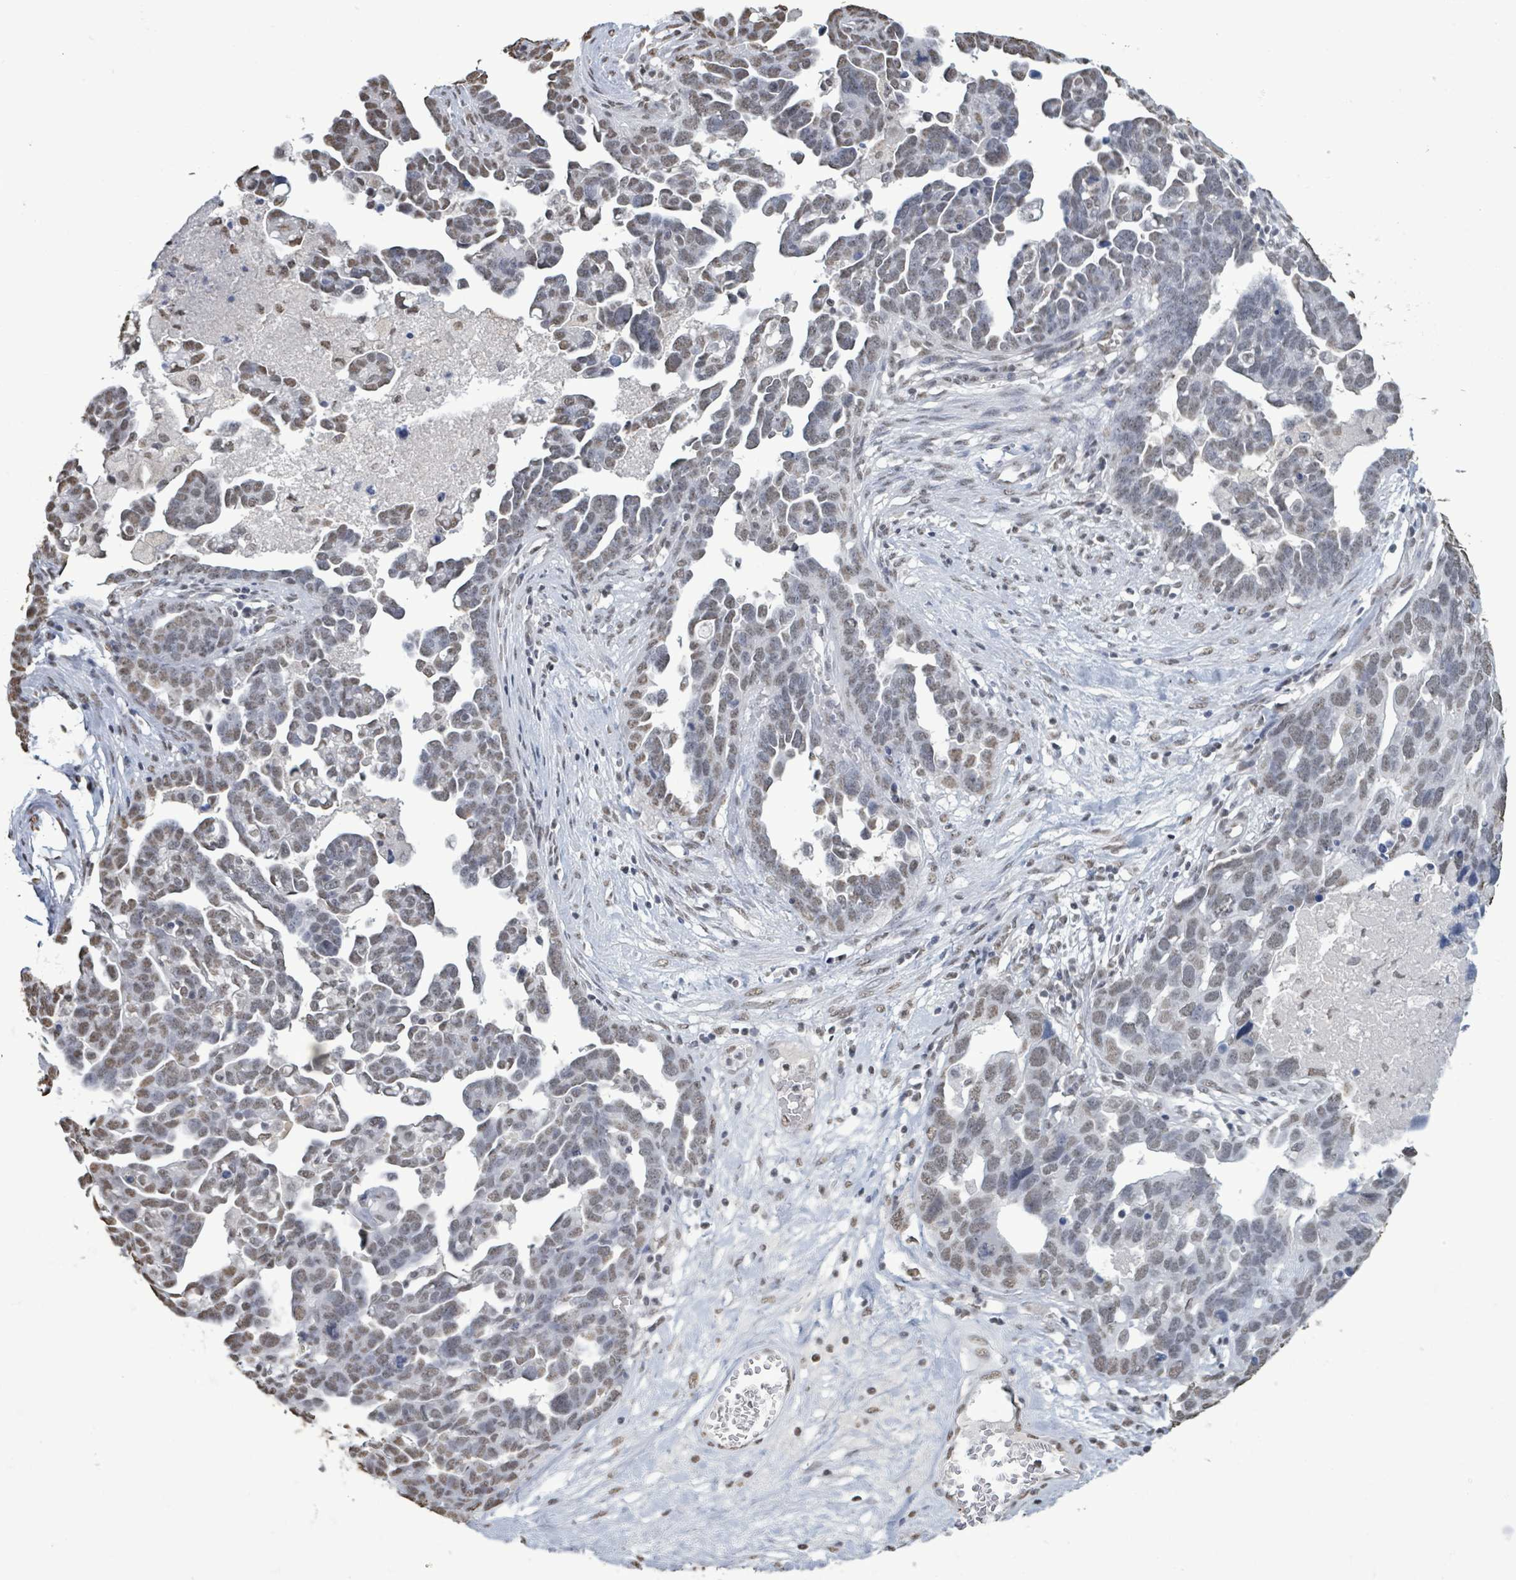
{"staining": {"intensity": "weak", "quantity": ">75%", "location": "nuclear"}, "tissue": "ovarian cancer", "cell_type": "Tumor cells", "image_type": "cancer", "snomed": [{"axis": "morphology", "description": "Cystadenocarcinoma, serous, NOS"}, {"axis": "topography", "description": "Ovary"}], "caption": "A photomicrograph of human serous cystadenocarcinoma (ovarian) stained for a protein exhibits weak nuclear brown staining in tumor cells. Immunohistochemistry (ihc) stains the protein of interest in brown and the nuclei are stained blue.", "gene": "SAMD14", "patient": {"sex": "female", "age": 54}}